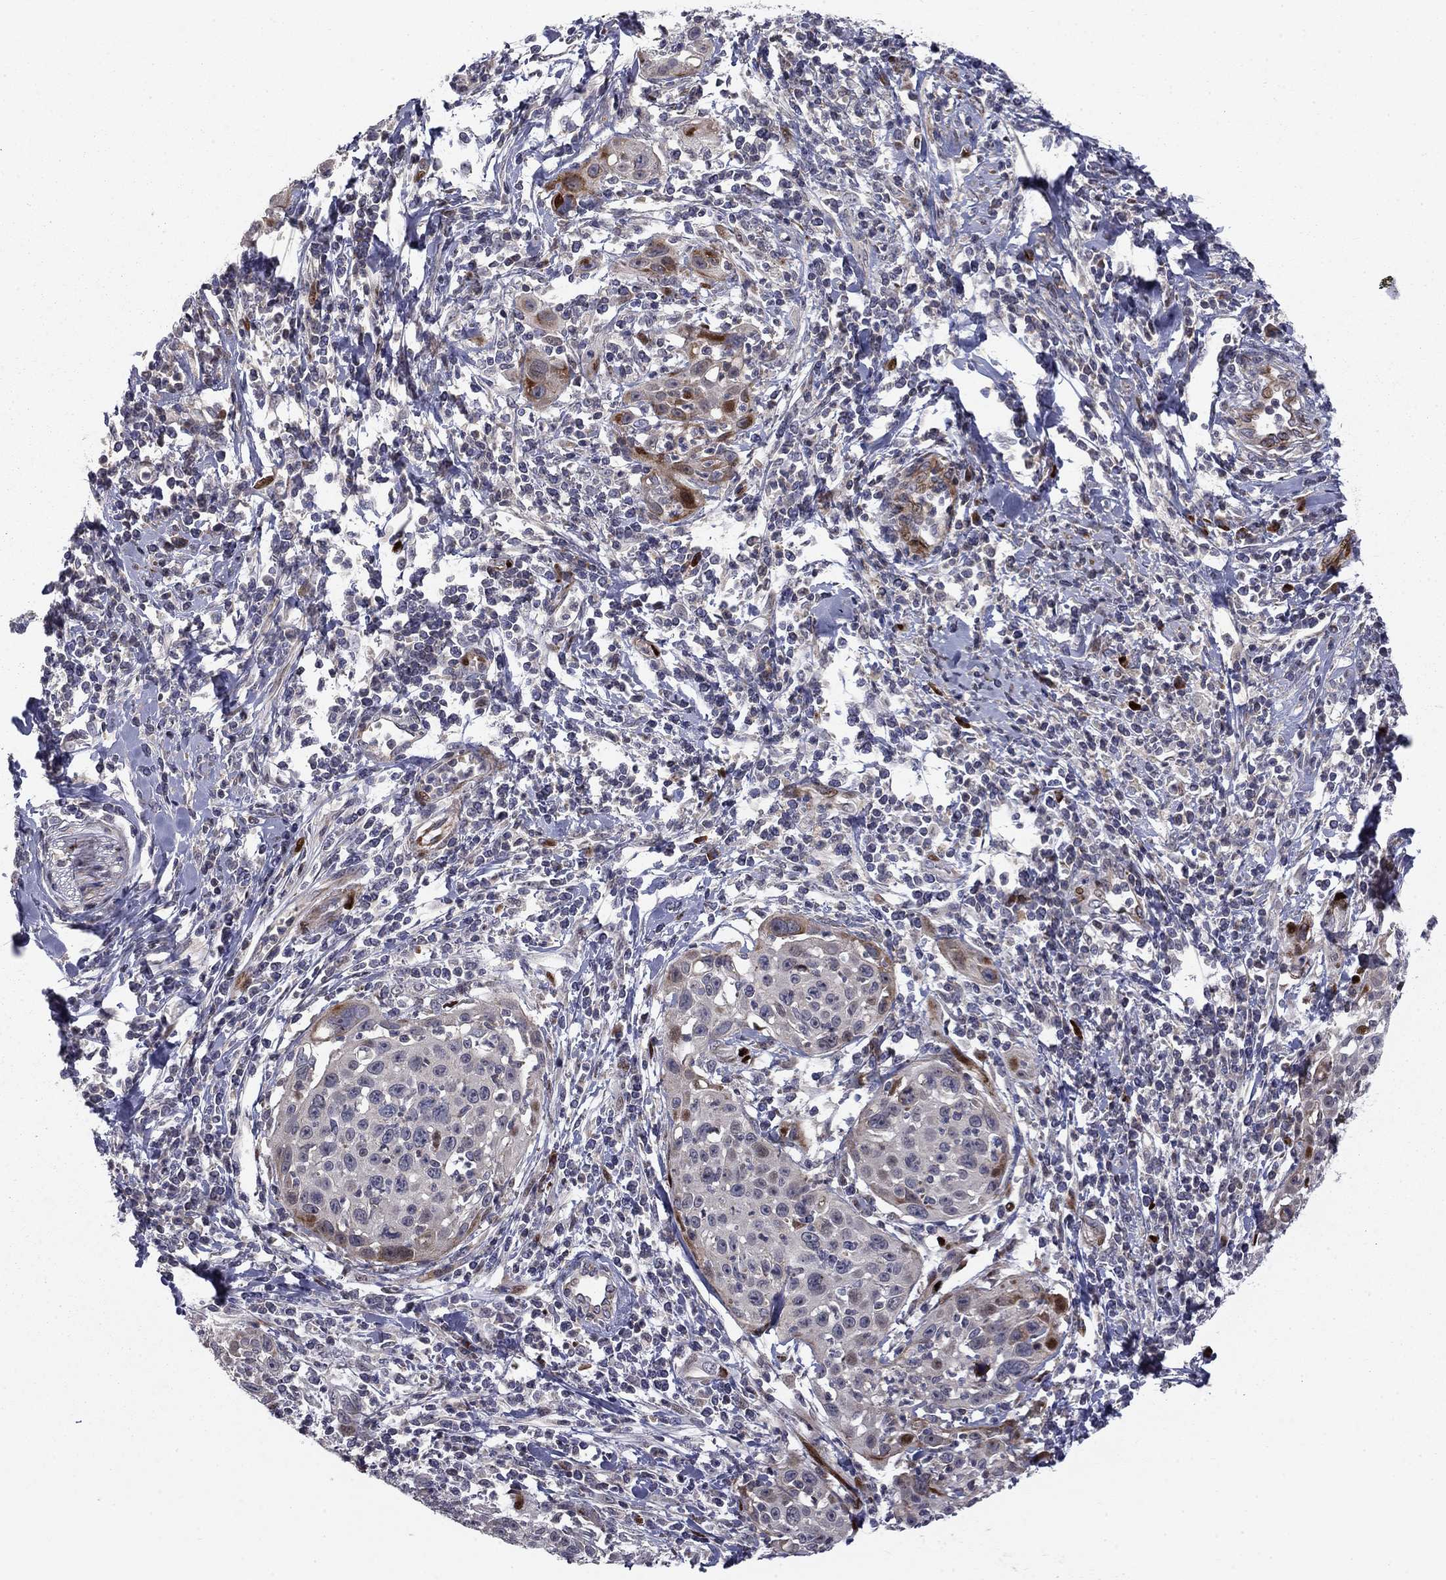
{"staining": {"intensity": "negative", "quantity": "none", "location": "none"}, "tissue": "cervical cancer", "cell_type": "Tumor cells", "image_type": "cancer", "snomed": [{"axis": "morphology", "description": "Squamous cell carcinoma, NOS"}, {"axis": "topography", "description": "Cervix"}], "caption": "The histopathology image exhibits no staining of tumor cells in cervical cancer.", "gene": "MIOS", "patient": {"sex": "female", "age": 26}}